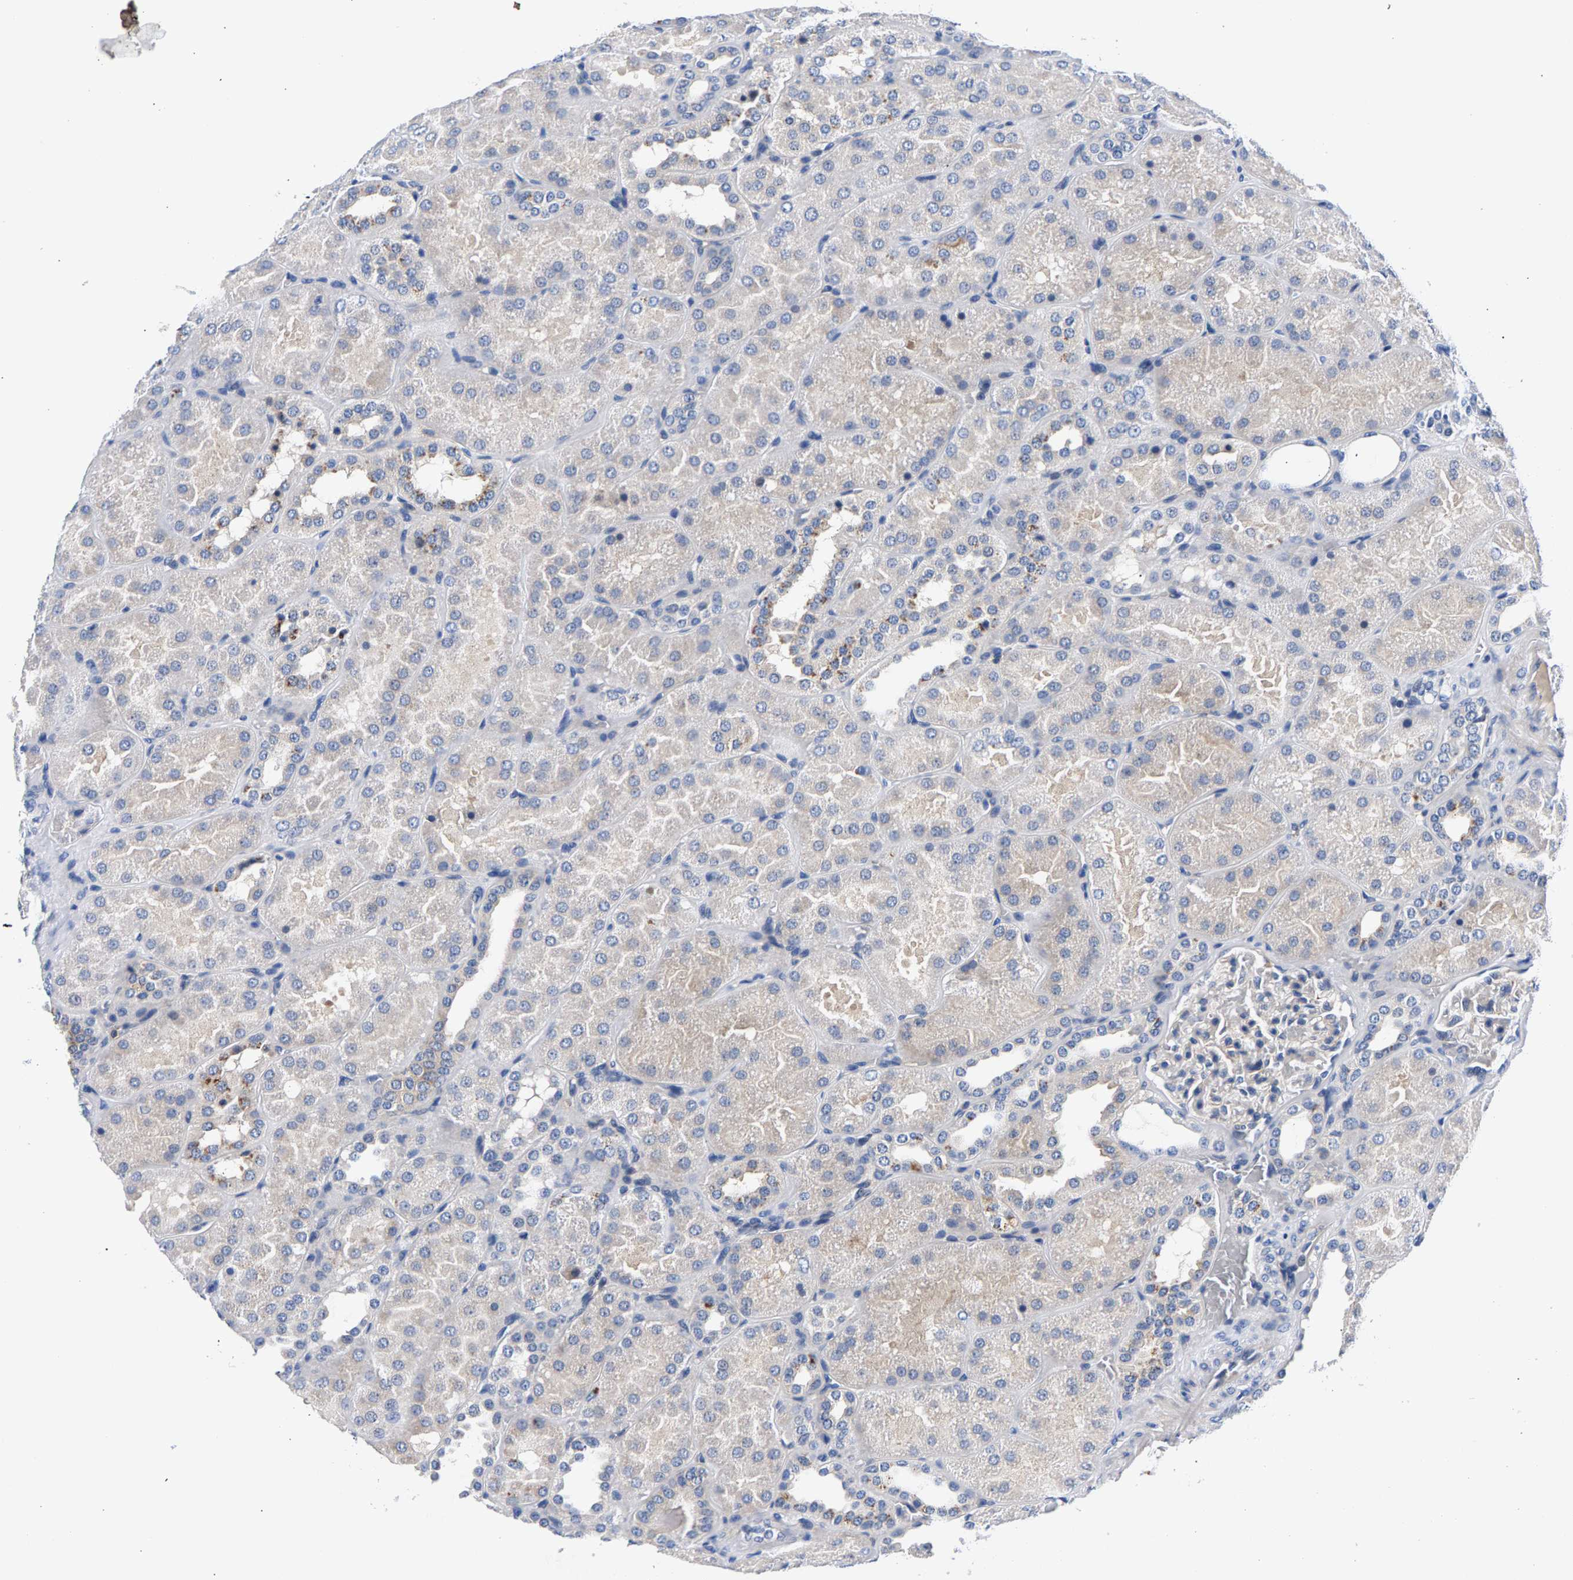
{"staining": {"intensity": "negative", "quantity": "none", "location": "none"}, "tissue": "kidney", "cell_type": "Cells in glomeruli", "image_type": "normal", "snomed": [{"axis": "morphology", "description": "Normal tissue, NOS"}, {"axis": "topography", "description": "Kidney"}], "caption": "High magnification brightfield microscopy of benign kidney stained with DAB (3,3'-diaminobenzidine) (brown) and counterstained with hematoxylin (blue): cells in glomeruli show no significant staining.", "gene": "P2RY4", "patient": {"sex": "male", "age": 28}}